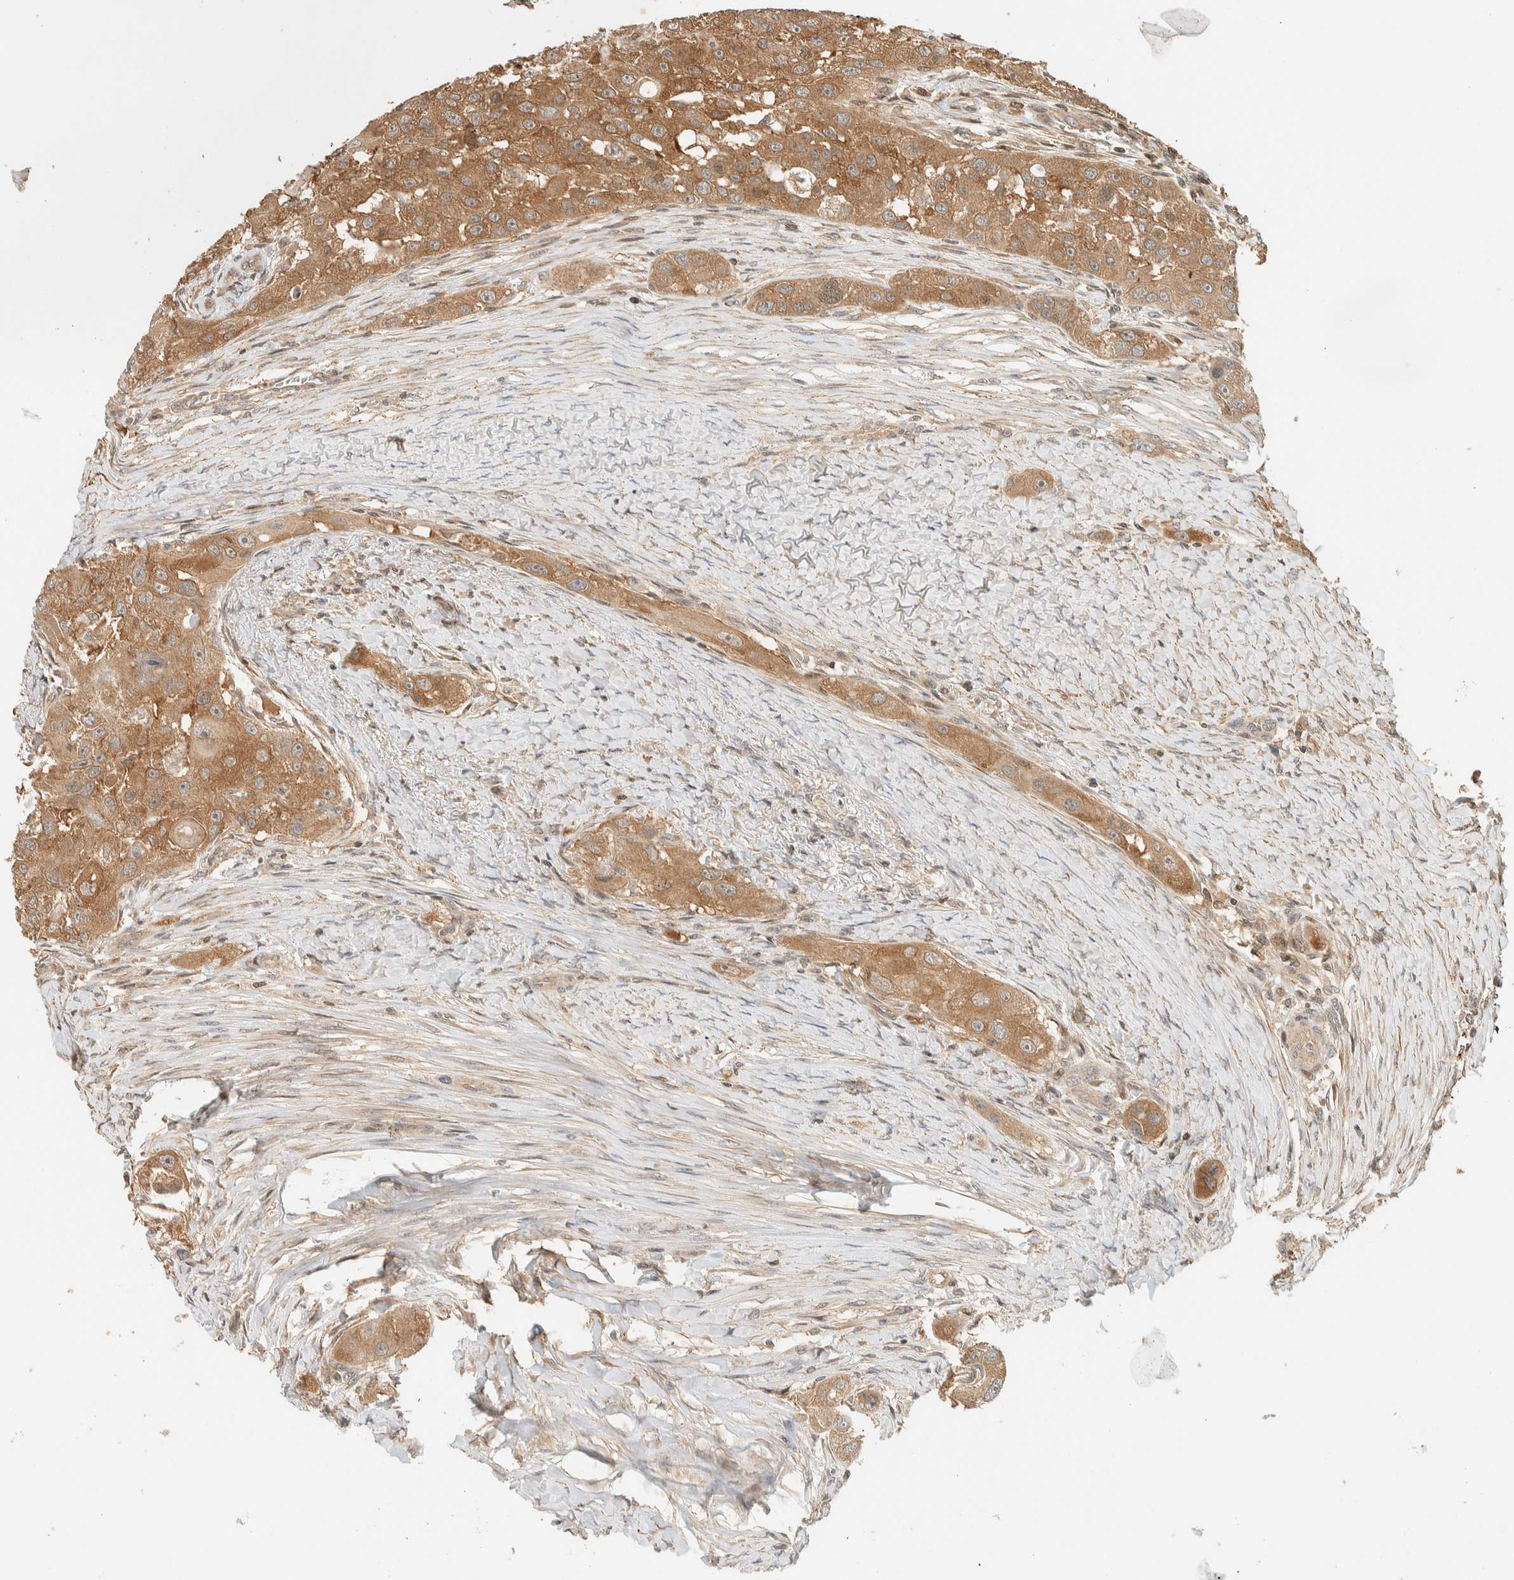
{"staining": {"intensity": "moderate", "quantity": ">75%", "location": "cytoplasmic/membranous"}, "tissue": "head and neck cancer", "cell_type": "Tumor cells", "image_type": "cancer", "snomed": [{"axis": "morphology", "description": "Normal tissue, NOS"}, {"axis": "morphology", "description": "Squamous cell carcinoma, NOS"}, {"axis": "topography", "description": "Skeletal muscle"}, {"axis": "topography", "description": "Head-Neck"}], "caption": "A photomicrograph showing moderate cytoplasmic/membranous positivity in approximately >75% of tumor cells in head and neck squamous cell carcinoma, as visualized by brown immunohistochemical staining.", "gene": "ARFGEF1", "patient": {"sex": "male", "age": 51}}